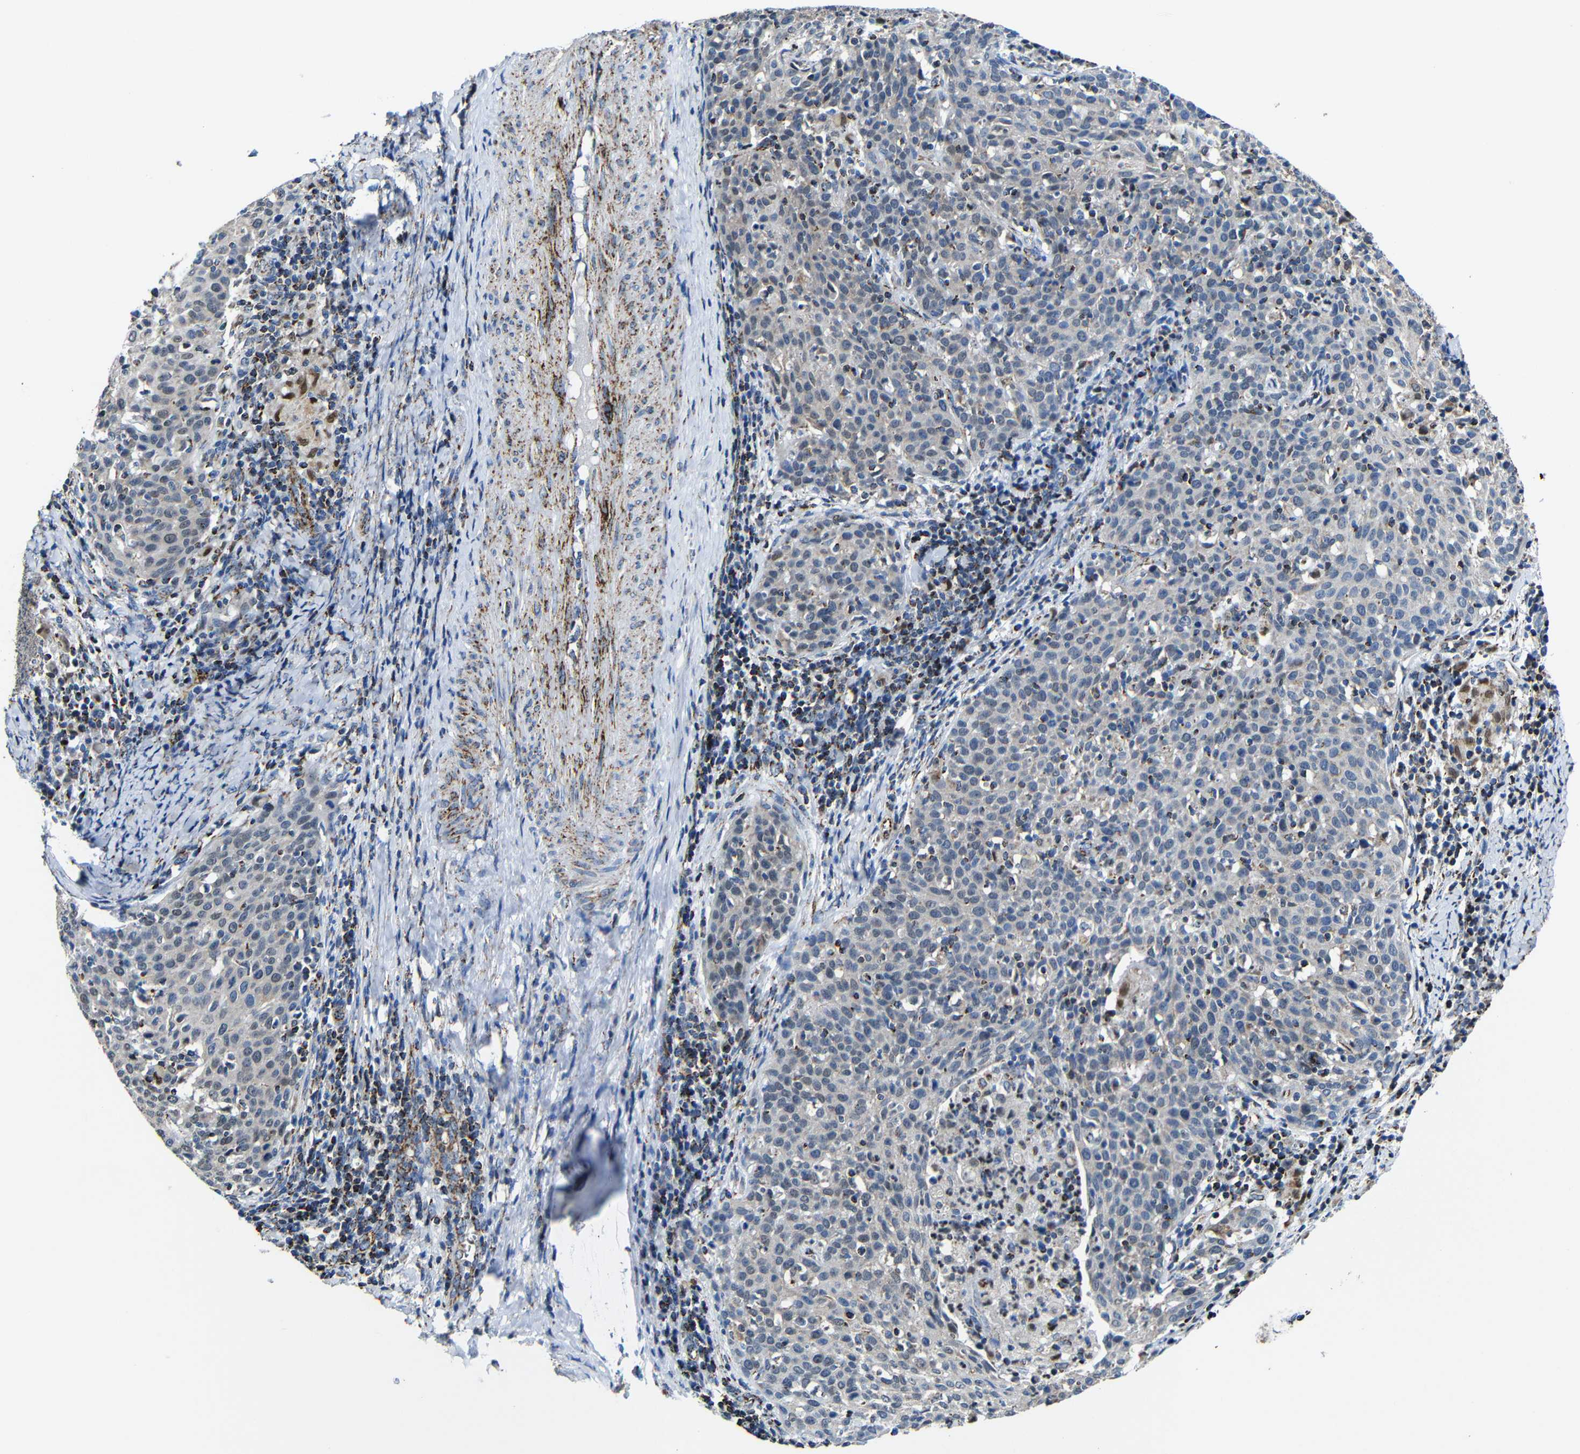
{"staining": {"intensity": "negative", "quantity": "none", "location": "none"}, "tissue": "cervical cancer", "cell_type": "Tumor cells", "image_type": "cancer", "snomed": [{"axis": "morphology", "description": "Squamous cell carcinoma, NOS"}, {"axis": "topography", "description": "Cervix"}], "caption": "Protein analysis of squamous cell carcinoma (cervical) shows no significant positivity in tumor cells. (DAB (3,3'-diaminobenzidine) immunohistochemistry, high magnification).", "gene": "CA5B", "patient": {"sex": "female", "age": 38}}